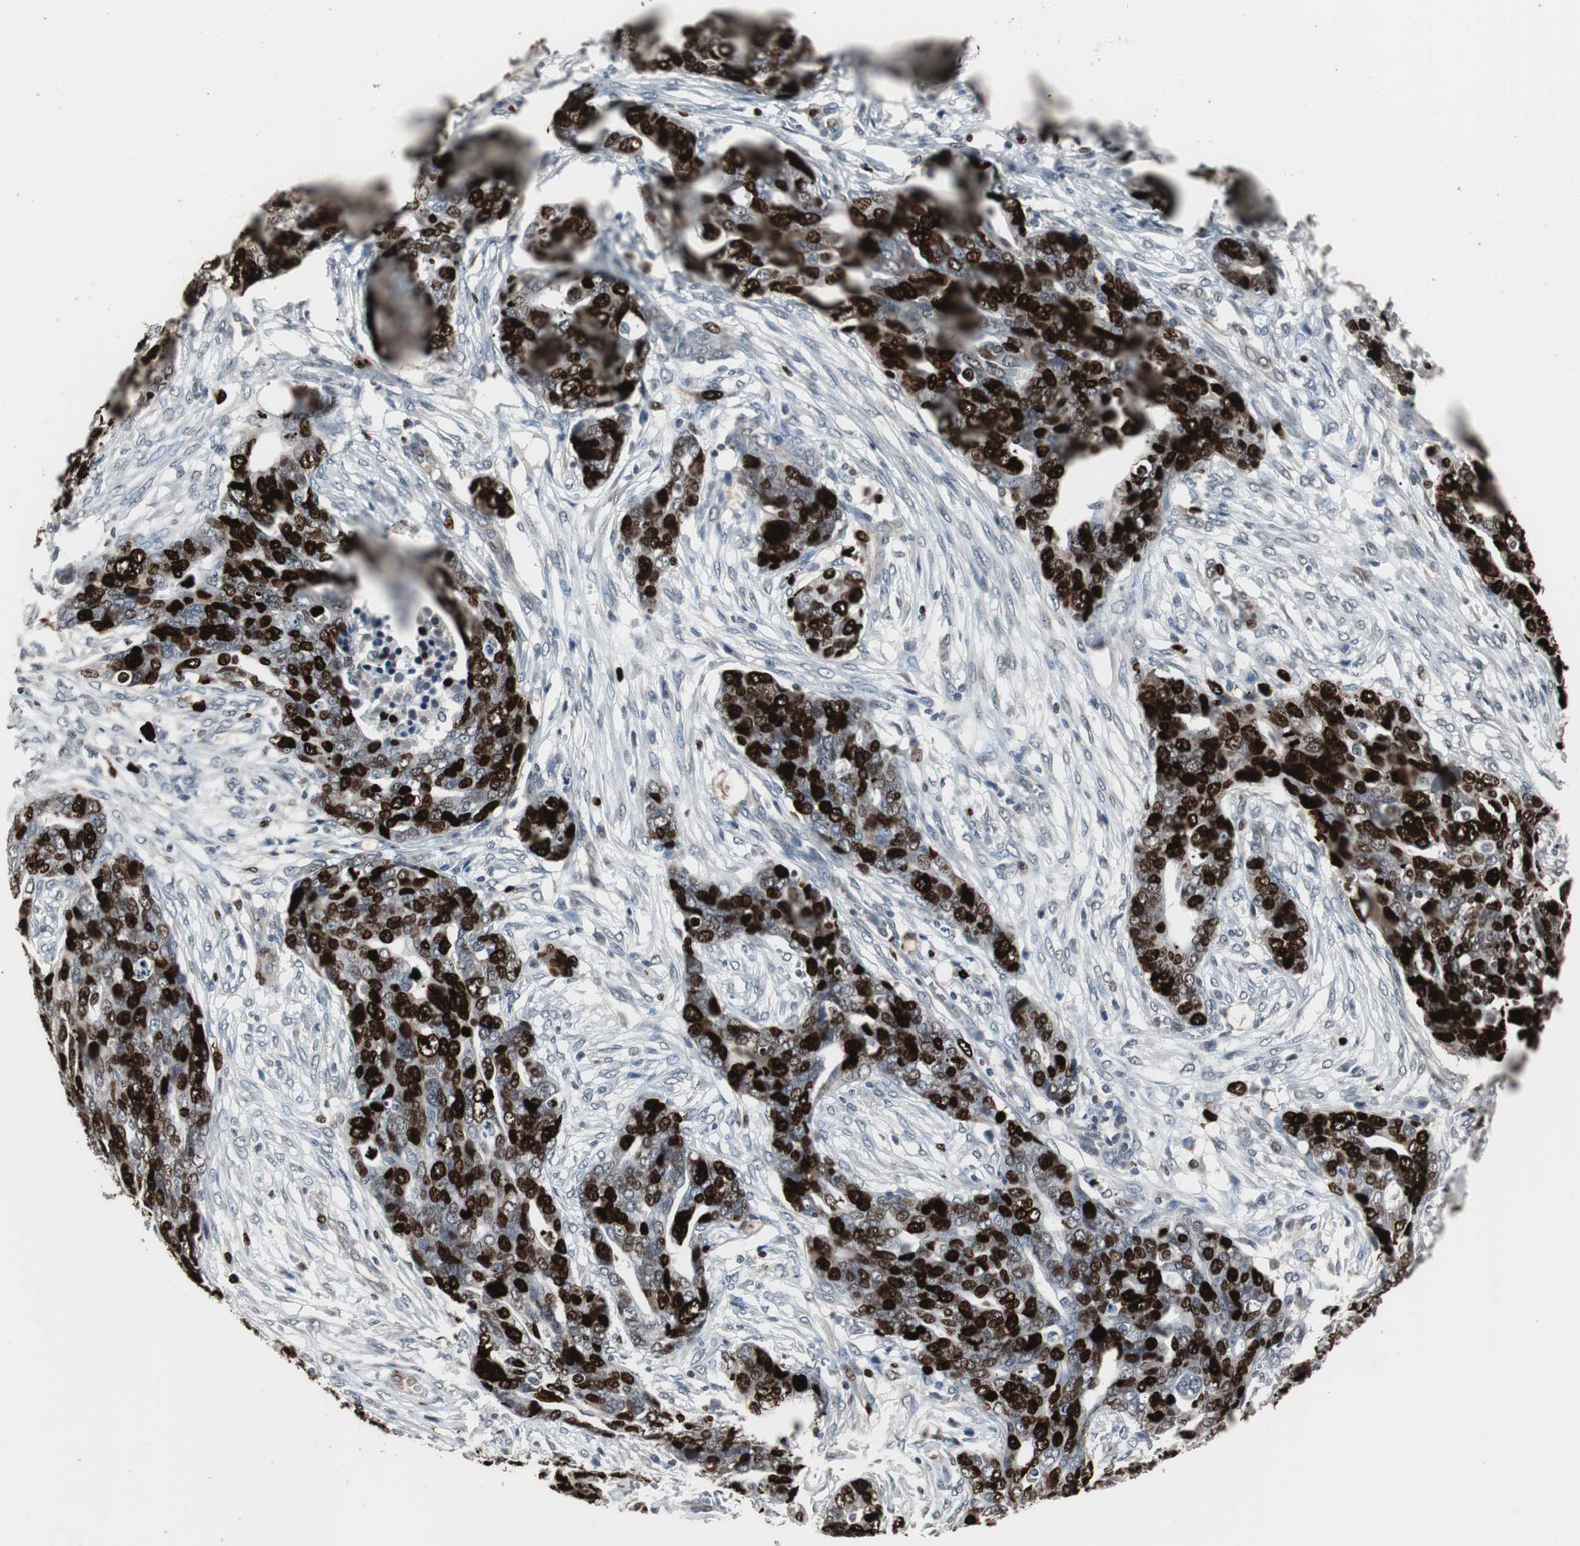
{"staining": {"intensity": "strong", "quantity": ">75%", "location": "nuclear"}, "tissue": "ovarian cancer", "cell_type": "Tumor cells", "image_type": "cancer", "snomed": [{"axis": "morphology", "description": "Normal tissue, NOS"}, {"axis": "morphology", "description": "Cystadenocarcinoma, serous, NOS"}, {"axis": "topography", "description": "Fallopian tube"}, {"axis": "topography", "description": "Ovary"}], "caption": "Serous cystadenocarcinoma (ovarian) stained for a protein (brown) exhibits strong nuclear positive expression in approximately >75% of tumor cells.", "gene": "TOP2A", "patient": {"sex": "female", "age": 56}}